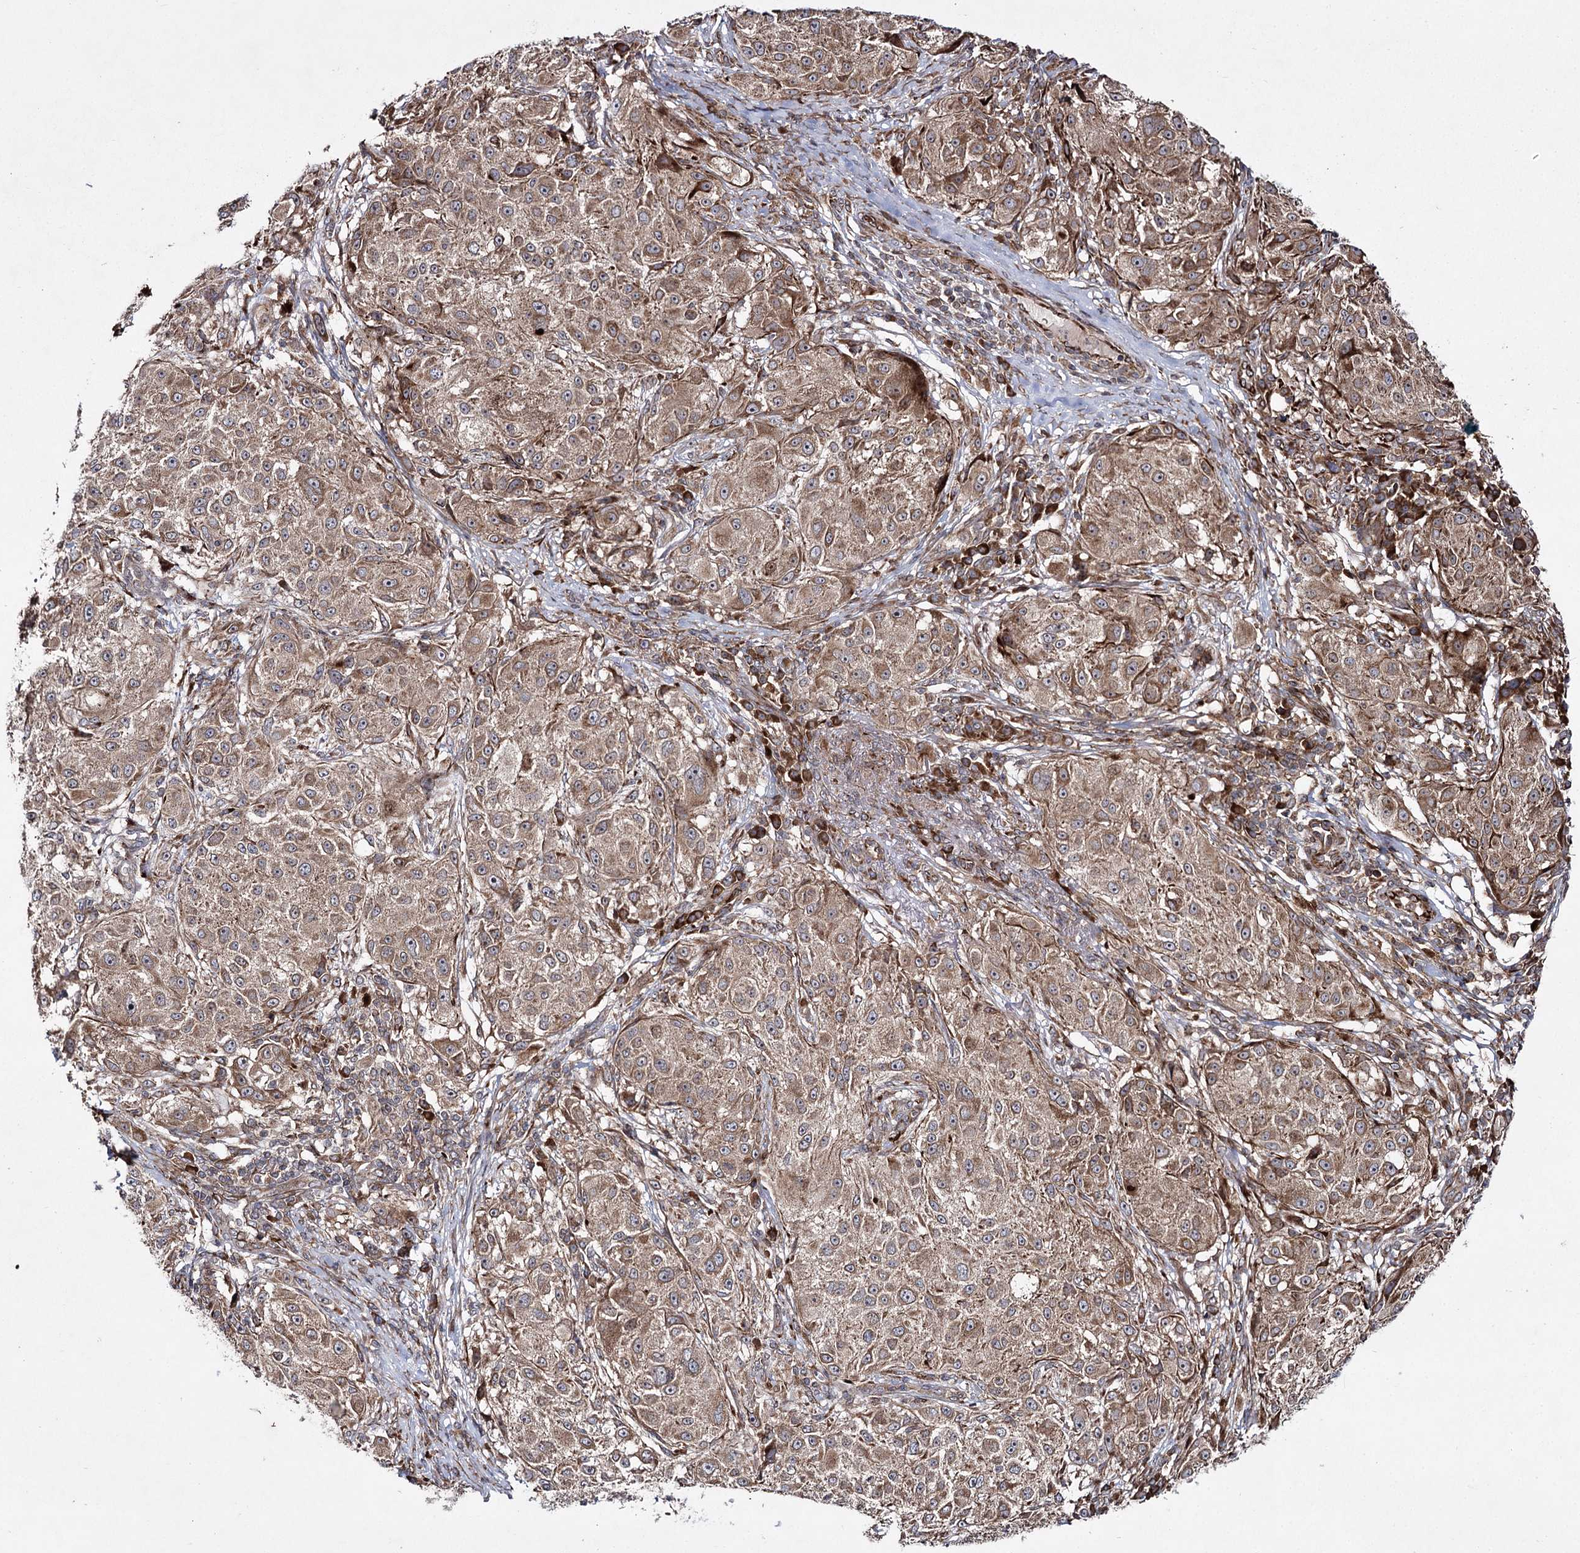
{"staining": {"intensity": "moderate", "quantity": ">75%", "location": "cytoplasmic/membranous"}, "tissue": "melanoma", "cell_type": "Tumor cells", "image_type": "cancer", "snomed": [{"axis": "morphology", "description": "Necrosis, NOS"}, {"axis": "morphology", "description": "Malignant melanoma, NOS"}, {"axis": "topography", "description": "Skin"}], "caption": "This is a photomicrograph of IHC staining of melanoma, which shows moderate expression in the cytoplasmic/membranous of tumor cells.", "gene": "HECTD2", "patient": {"sex": "female", "age": 87}}